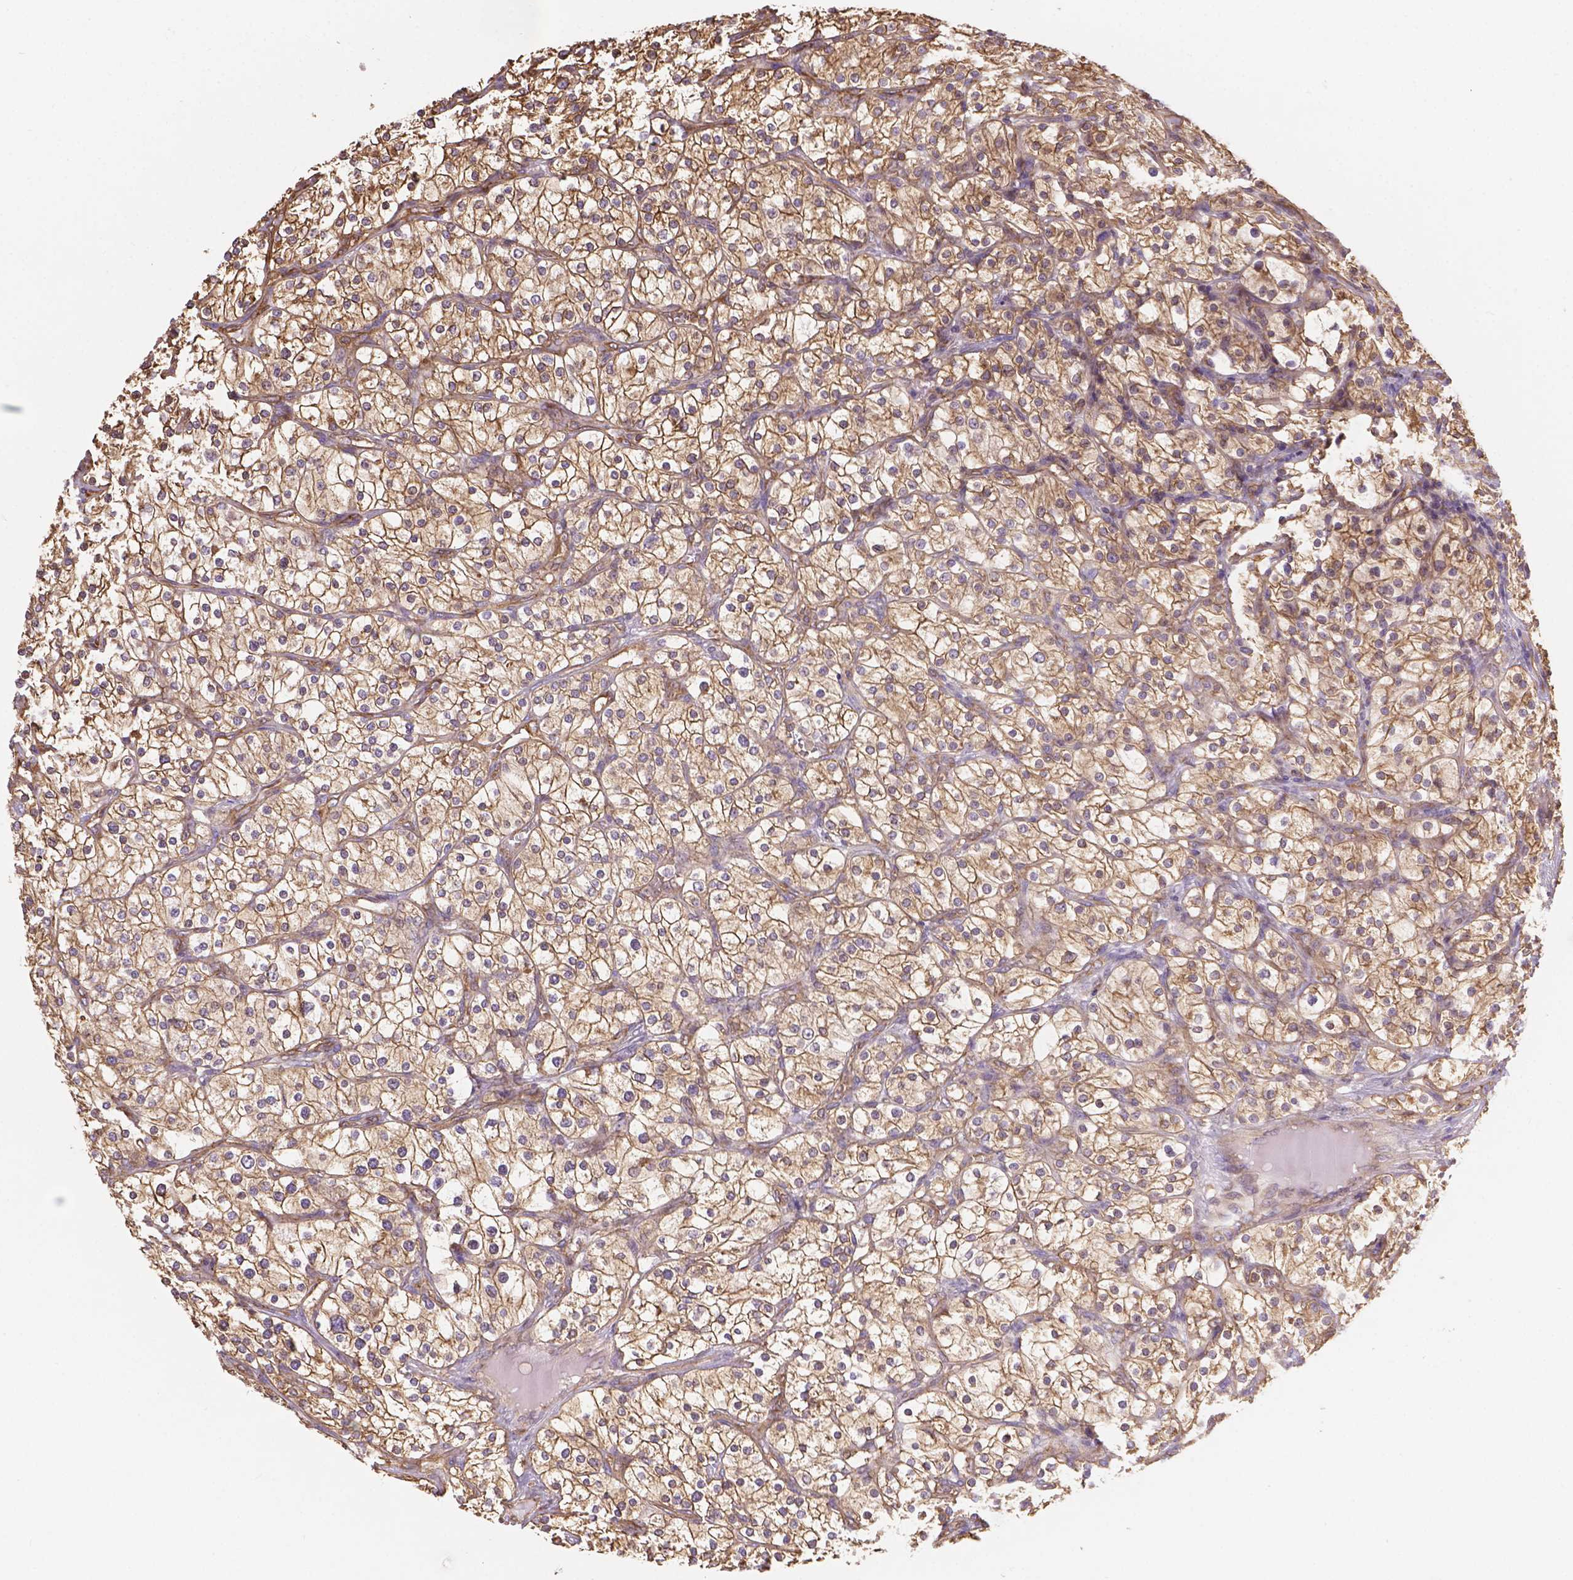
{"staining": {"intensity": "moderate", "quantity": ">75%", "location": "cytoplasmic/membranous"}, "tissue": "renal cancer", "cell_type": "Tumor cells", "image_type": "cancer", "snomed": [{"axis": "morphology", "description": "Adenocarcinoma, NOS"}, {"axis": "topography", "description": "Kidney"}], "caption": "The immunohistochemical stain labels moderate cytoplasmic/membranous positivity in tumor cells of renal cancer tissue. (Stains: DAB in brown, nuclei in blue, Microscopy: brightfield microscopy at high magnification).", "gene": "DMWD", "patient": {"sex": "male", "age": 80}}